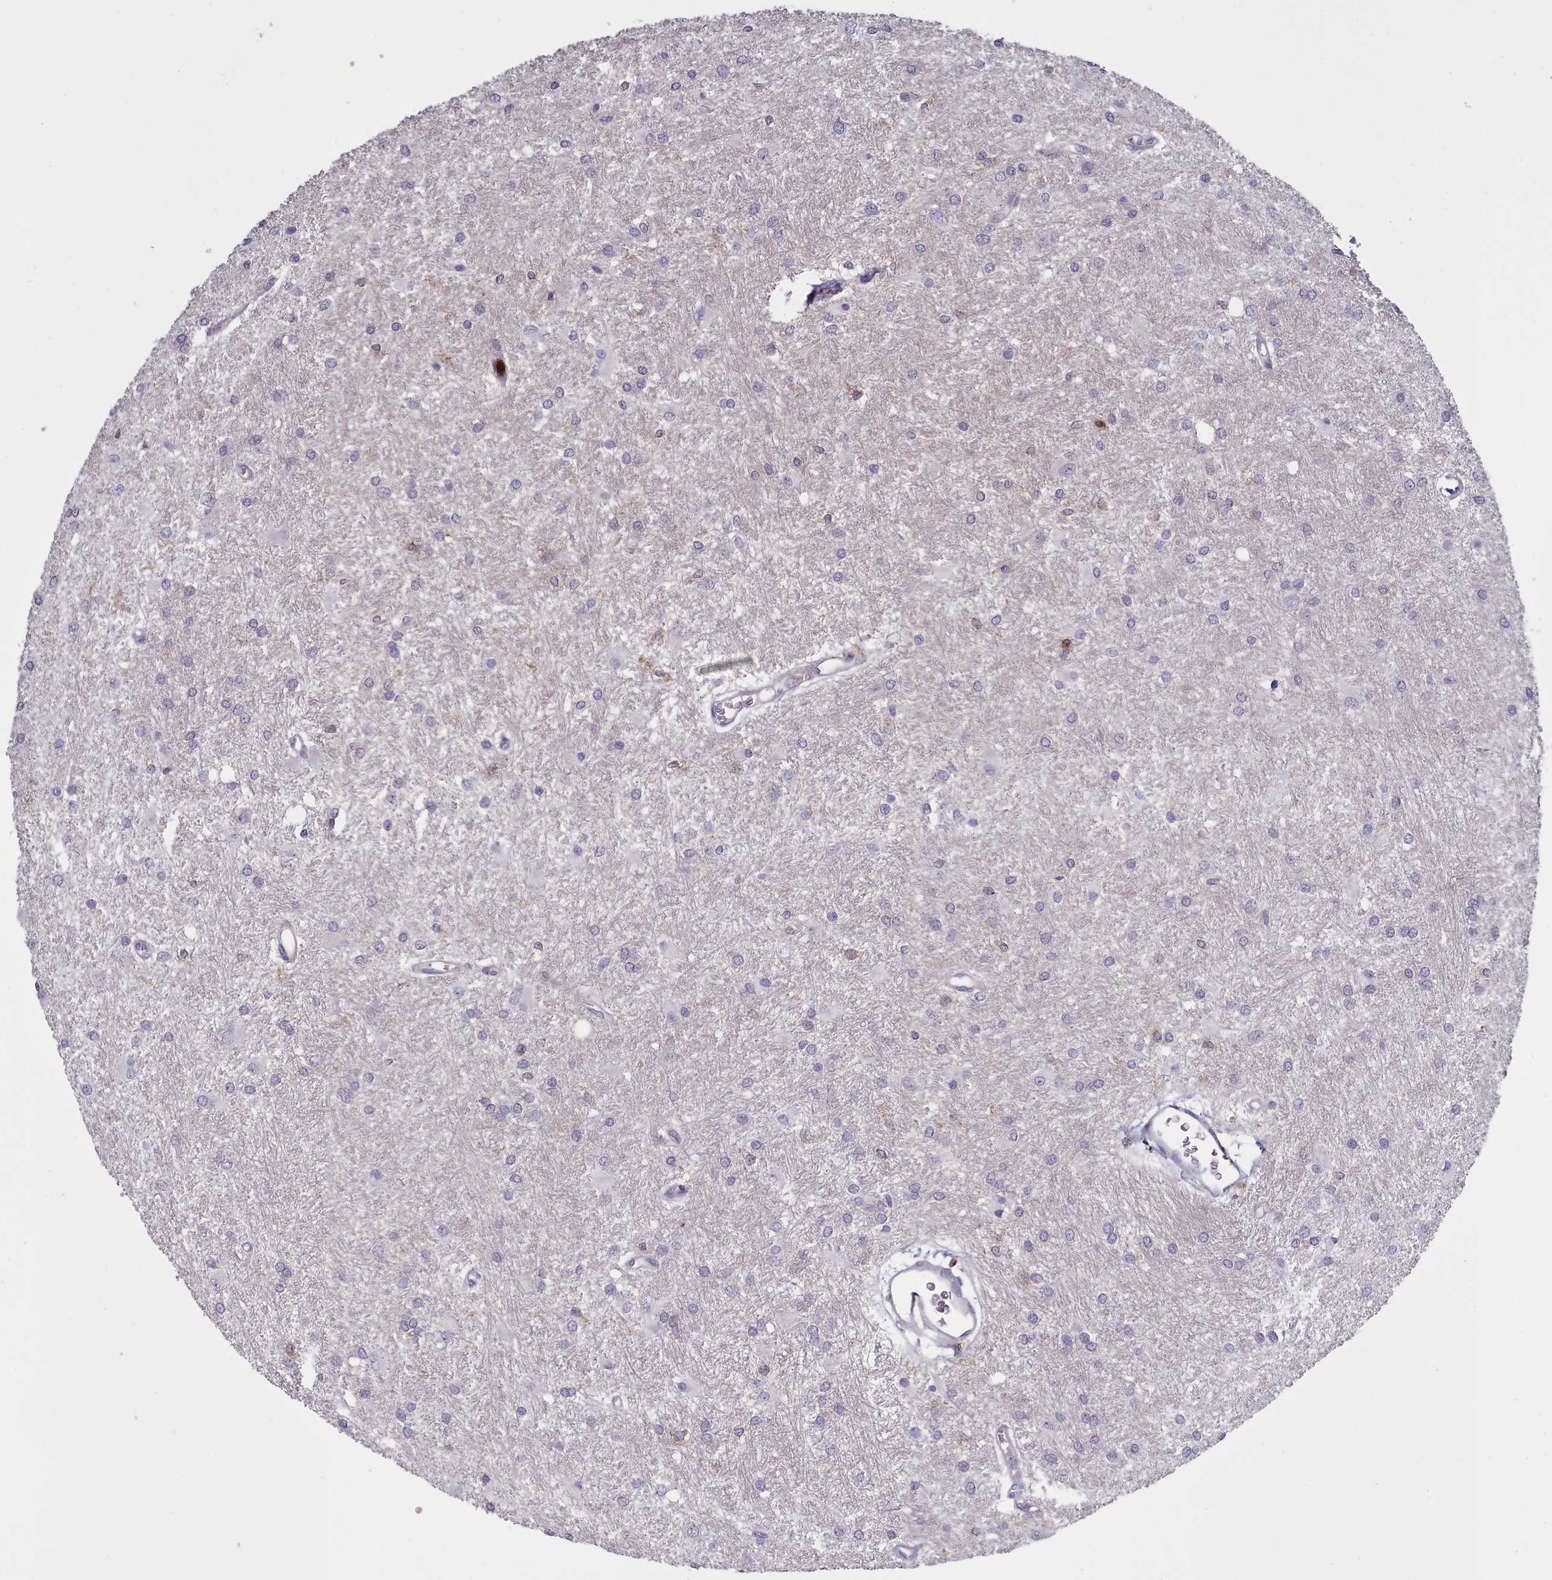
{"staining": {"intensity": "negative", "quantity": "none", "location": "none"}, "tissue": "glioma", "cell_type": "Tumor cells", "image_type": "cancer", "snomed": [{"axis": "morphology", "description": "Glioma, malignant, High grade"}, {"axis": "topography", "description": "Brain"}], "caption": "Human malignant glioma (high-grade) stained for a protein using immunohistochemistry displays no expression in tumor cells.", "gene": "RAC2", "patient": {"sex": "female", "age": 50}}